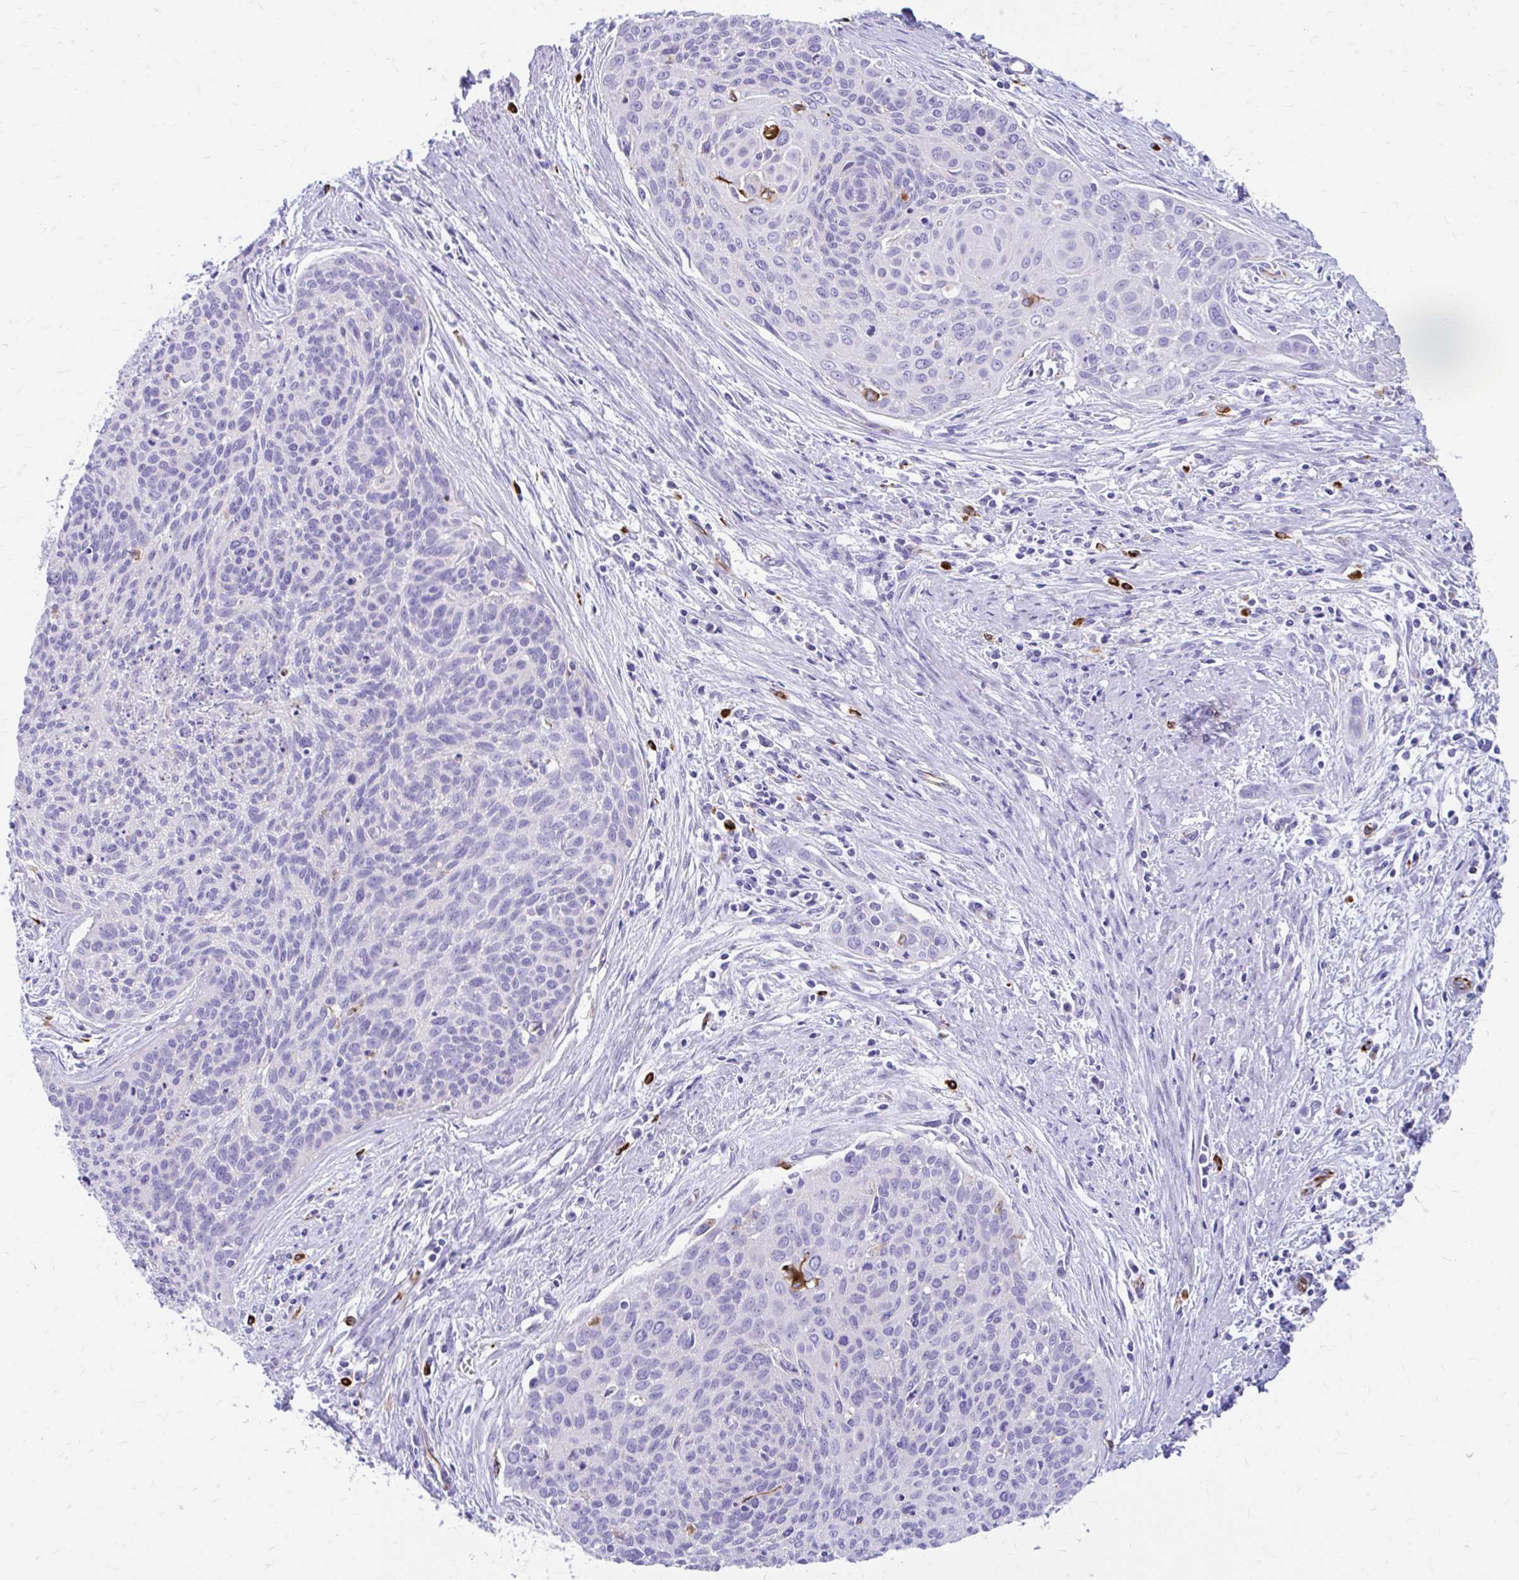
{"staining": {"intensity": "negative", "quantity": "none", "location": "none"}, "tissue": "cervical cancer", "cell_type": "Tumor cells", "image_type": "cancer", "snomed": [{"axis": "morphology", "description": "Squamous cell carcinoma, NOS"}, {"axis": "topography", "description": "Cervix"}], "caption": "Human cervical cancer (squamous cell carcinoma) stained for a protein using immunohistochemistry (IHC) exhibits no positivity in tumor cells.", "gene": "ZNF699", "patient": {"sex": "female", "age": 55}}